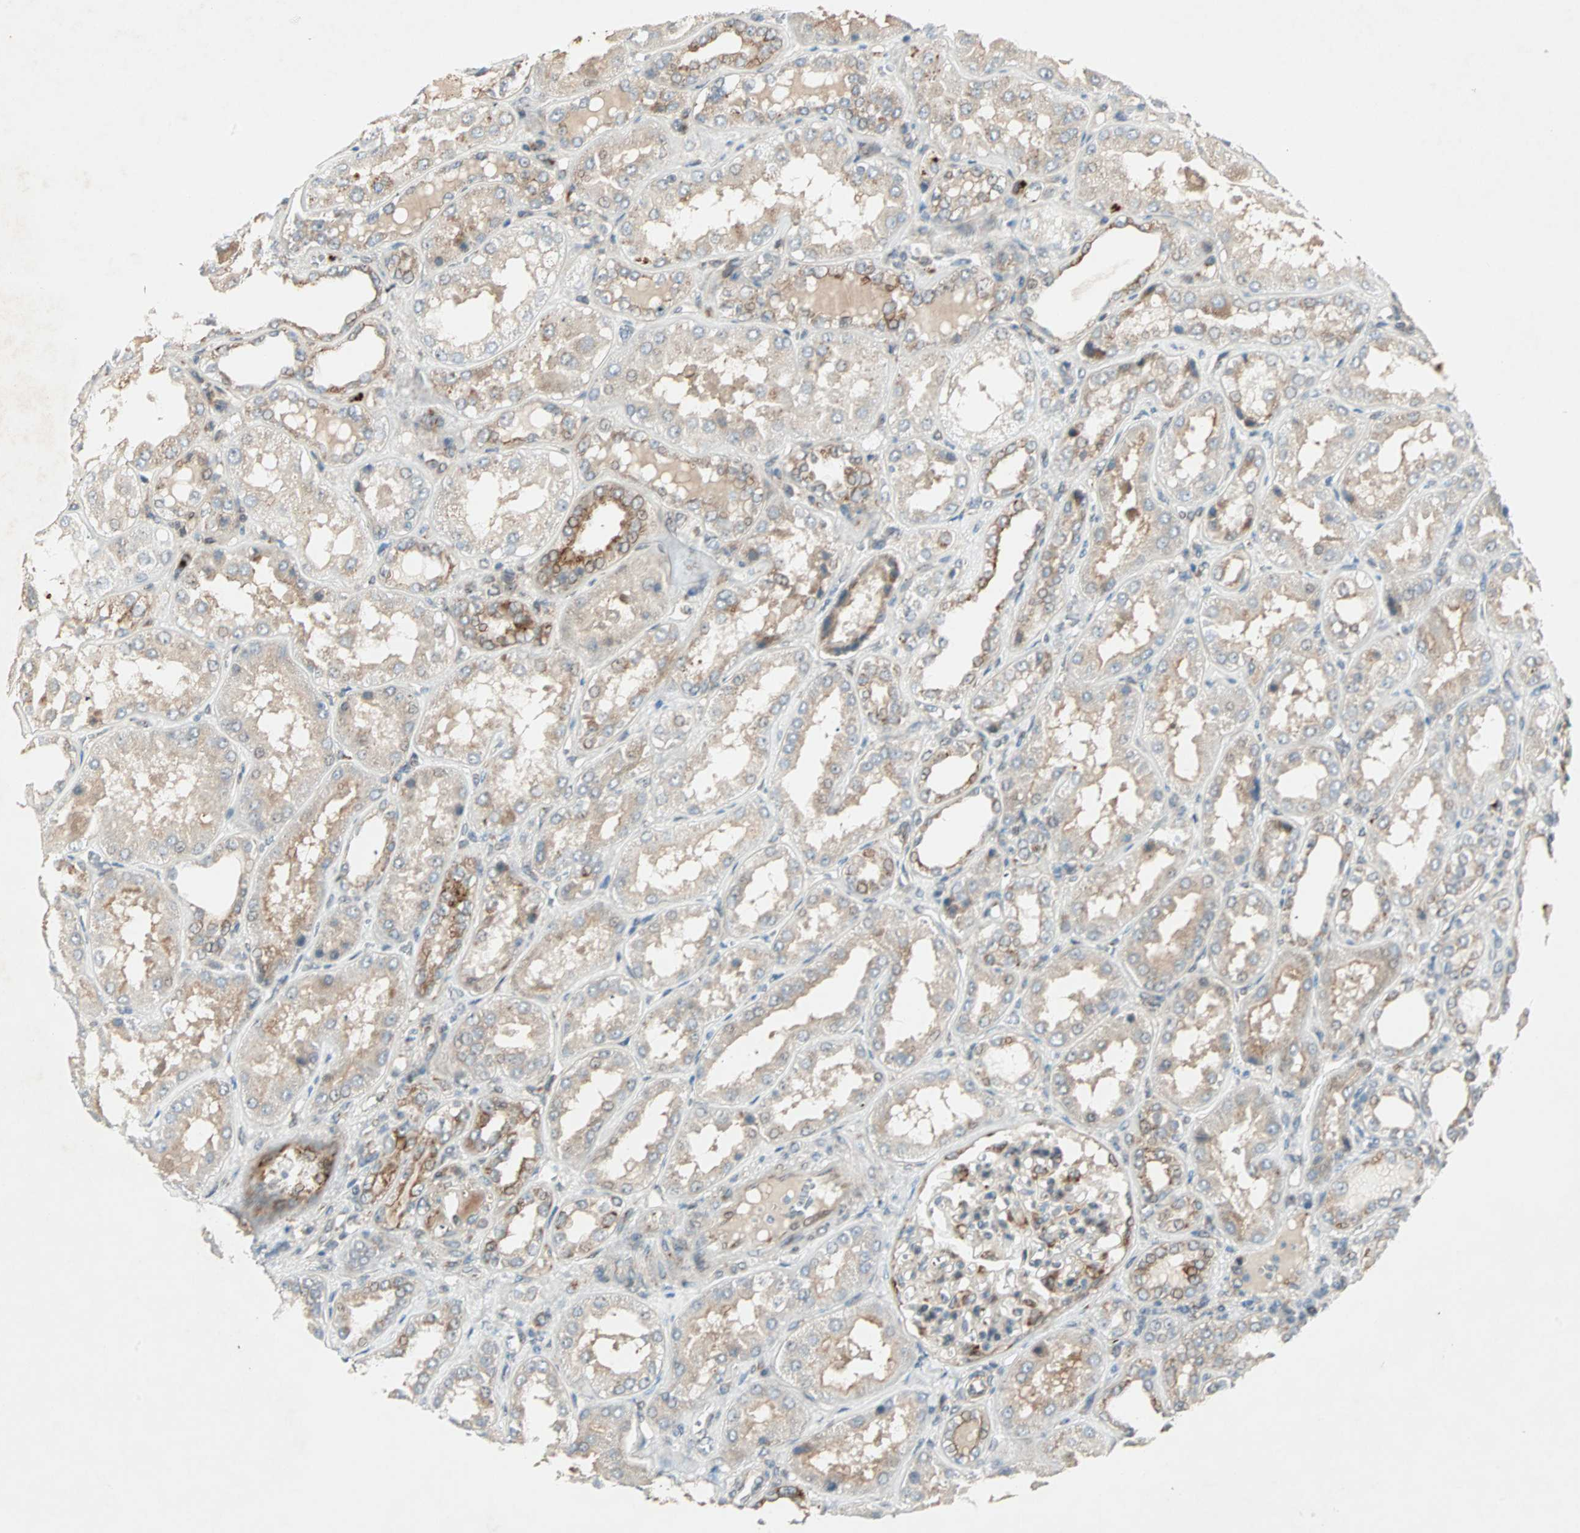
{"staining": {"intensity": "moderate", "quantity": ">75%", "location": "cytoplasmic/membranous"}, "tissue": "kidney", "cell_type": "Cells in glomeruli", "image_type": "normal", "snomed": [{"axis": "morphology", "description": "Normal tissue, NOS"}, {"axis": "topography", "description": "Kidney"}], "caption": "Protein staining demonstrates moderate cytoplasmic/membranous expression in approximately >75% of cells in glomeruli in benign kidney.", "gene": "ZNF37A", "patient": {"sex": "female", "age": 56}}